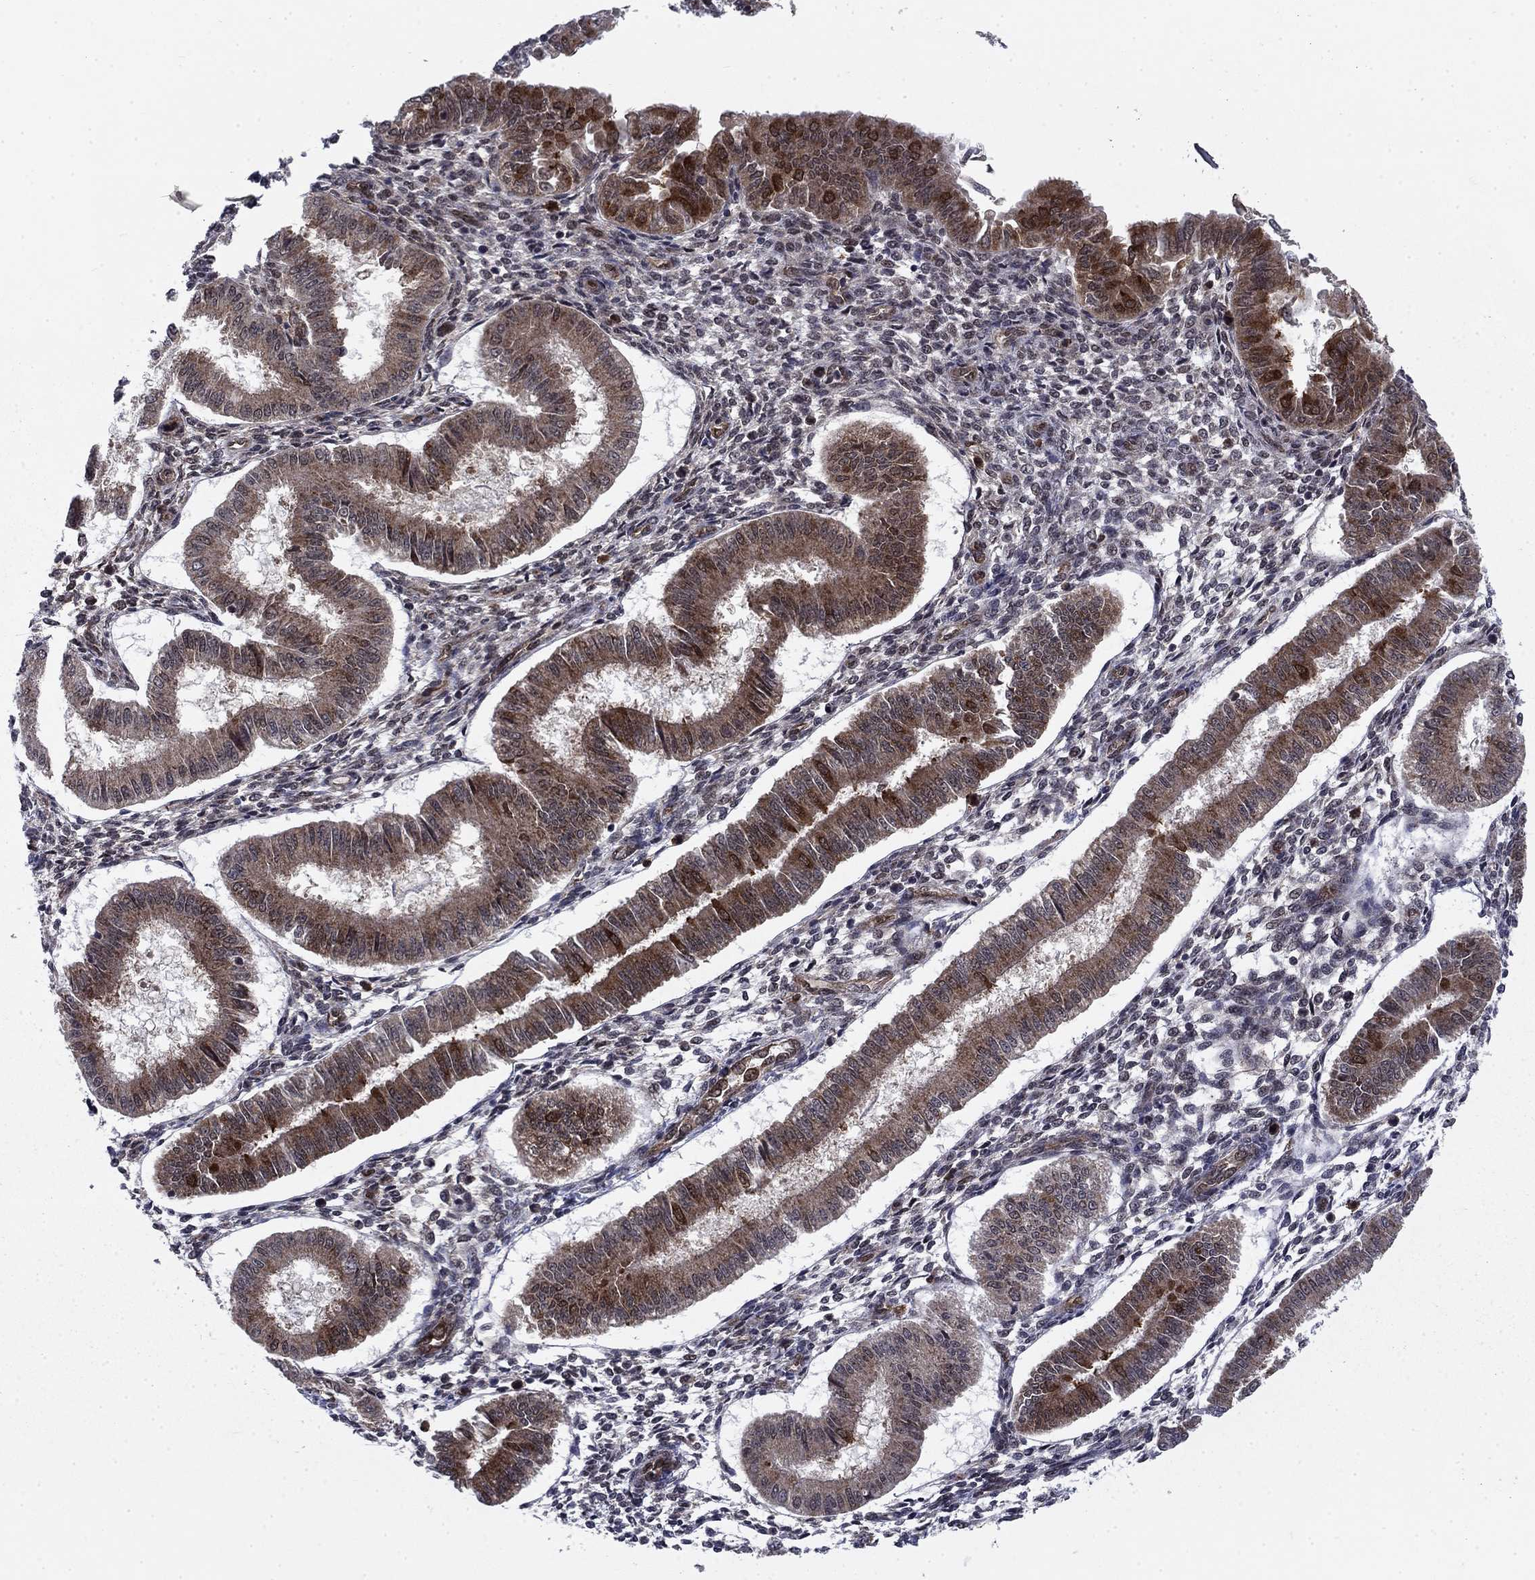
{"staining": {"intensity": "strong", "quantity": "25%-75%", "location": "nuclear"}, "tissue": "endometrium", "cell_type": "Cells in endometrial stroma", "image_type": "normal", "snomed": [{"axis": "morphology", "description": "Normal tissue, NOS"}, {"axis": "topography", "description": "Endometrium"}], "caption": "Cells in endometrial stroma display high levels of strong nuclear expression in approximately 25%-75% of cells in normal endometrium.", "gene": "DNAJA1", "patient": {"sex": "female", "age": 43}}